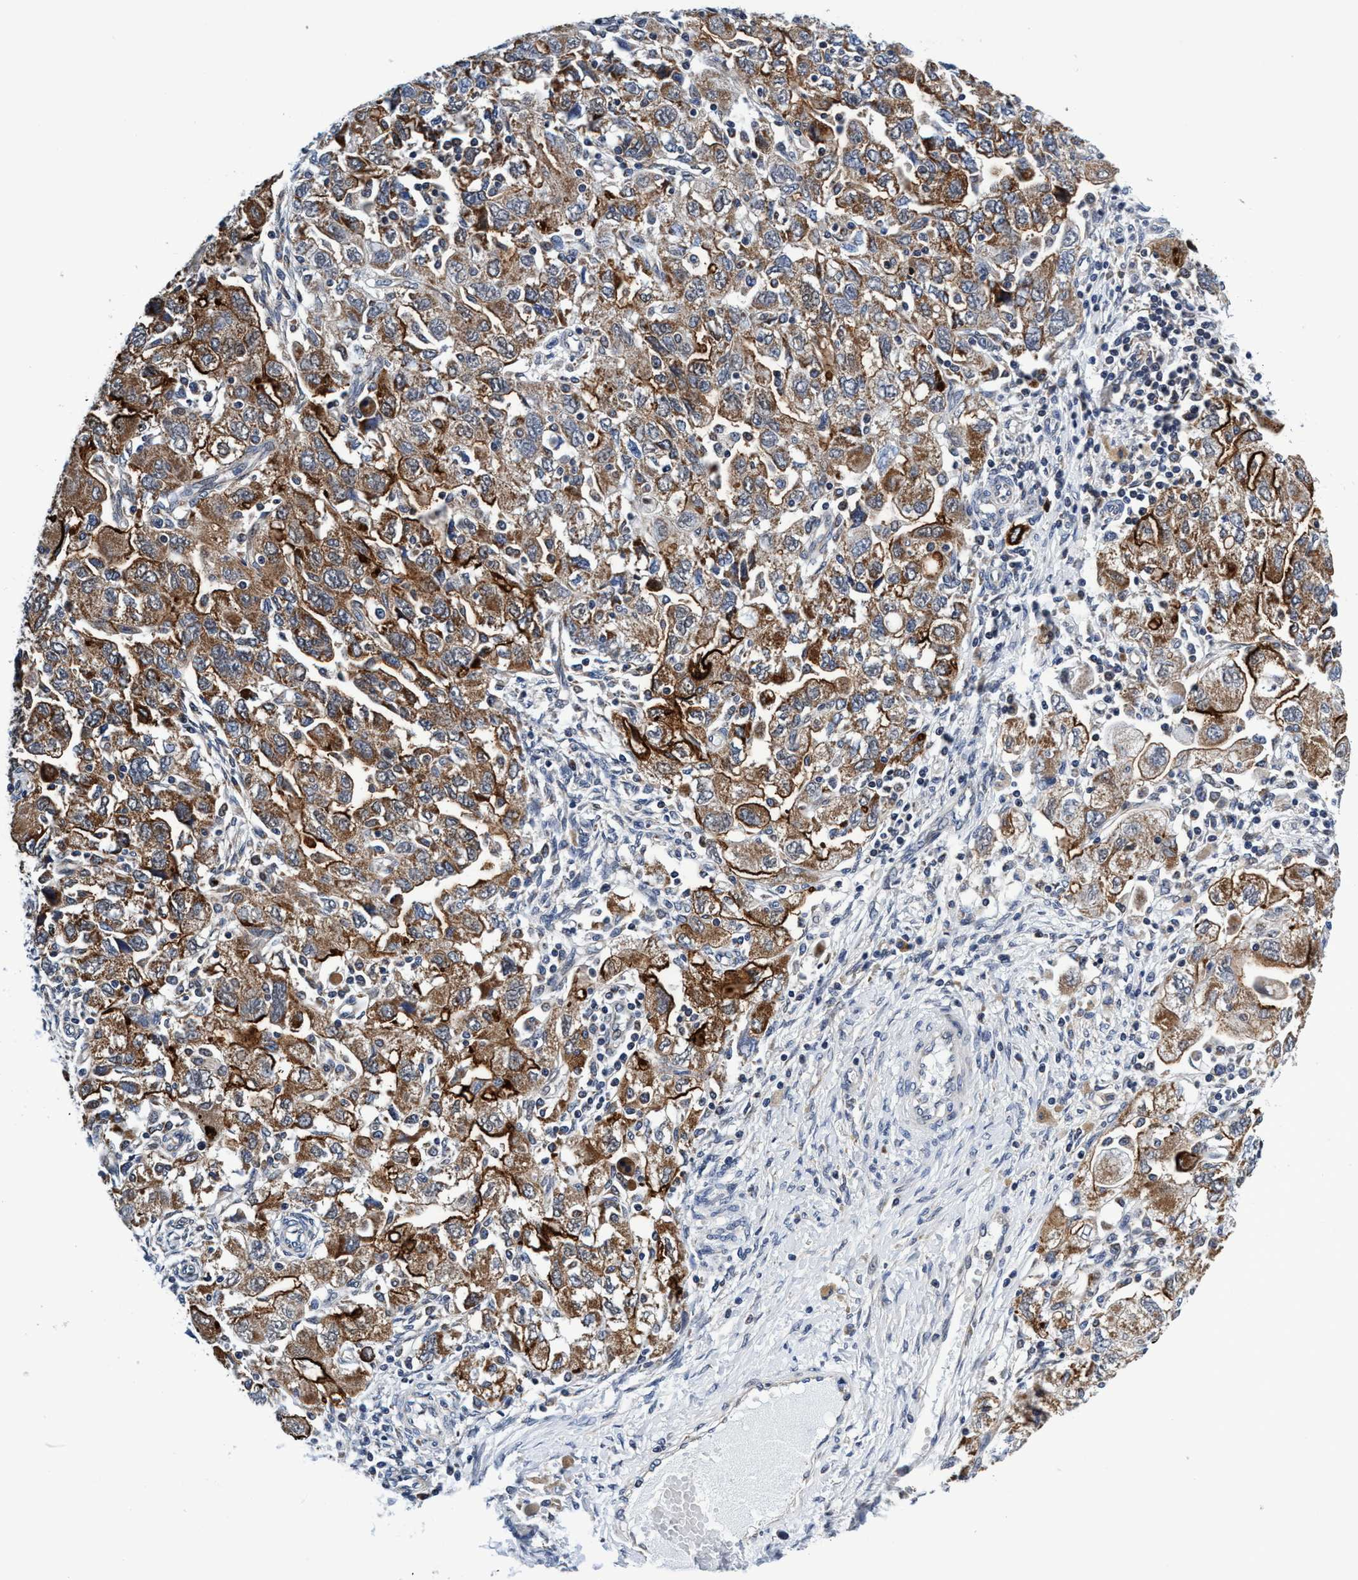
{"staining": {"intensity": "moderate", "quantity": ">75%", "location": "cytoplasmic/membranous"}, "tissue": "ovarian cancer", "cell_type": "Tumor cells", "image_type": "cancer", "snomed": [{"axis": "morphology", "description": "Carcinoma, NOS"}, {"axis": "morphology", "description": "Cystadenocarcinoma, serous, NOS"}, {"axis": "topography", "description": "Ovary"}], "caption": "DAB immunohistochemical staining of human ovarian cancer (carcinoma) demonstrates moderate cytoplasmic/membranous protein expression in approximately >75% of tumor cells.", "gene": "AGAP2", "patient": {"sex": "female", "age": 69}}